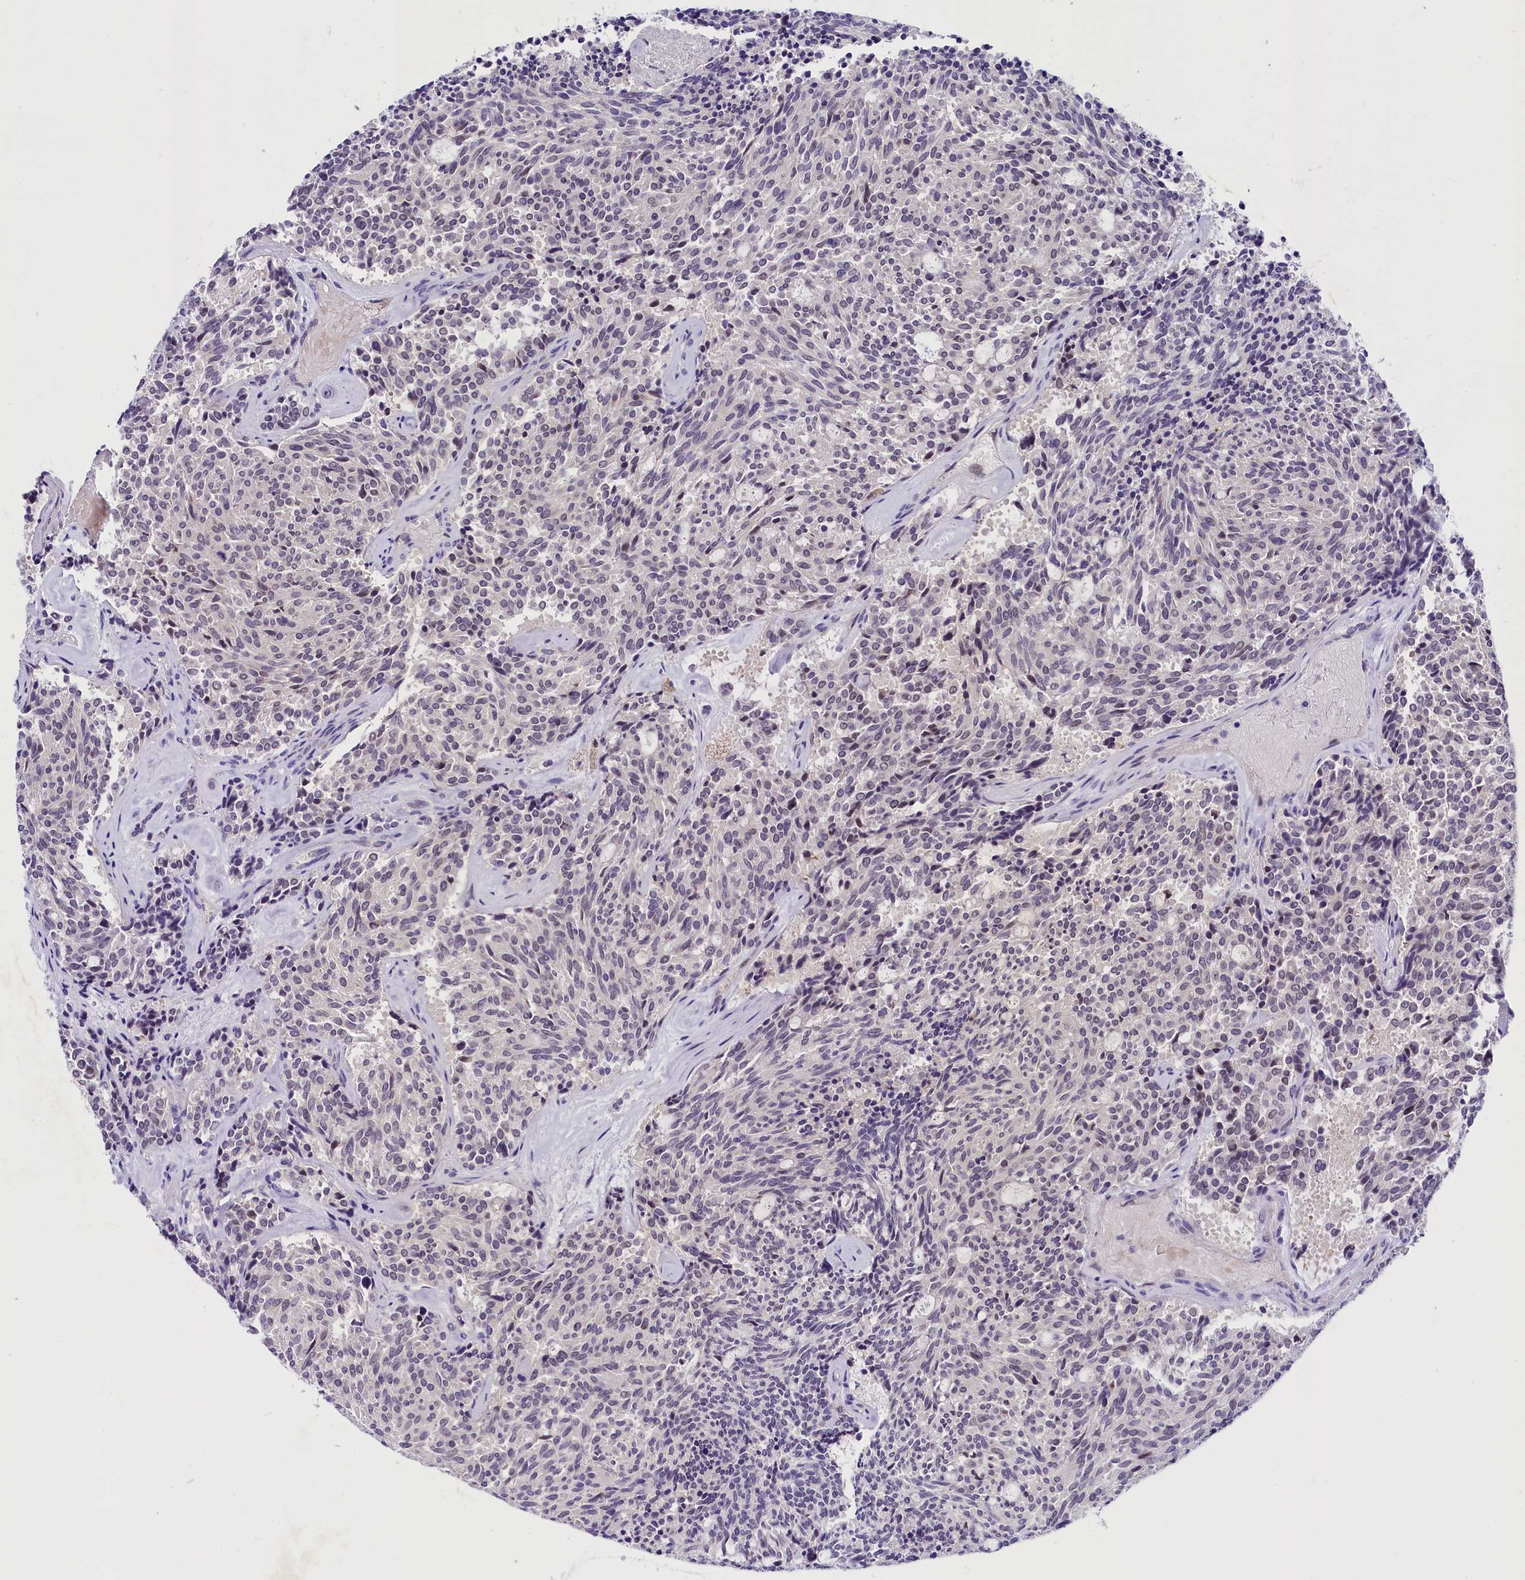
{"staining": {"intensity": "negative", "quantity": "none", "location": "none"}, "tissue": "carcinoid", "cell_type": "Tumor cells", "image_type": "cancer", "snomed": [{"axis": "morphology", "description": "Carcinoid, malignant, NOS"}, {"axis": "topography", "description": "Pancreas"}], "caption": "IHC micrograph of neoplastic tissue: human carcinoid stained with DAB (3,3'-diaminobenzidine) displays no significant protein expression in tumor cells. (Stains: DAB (3,3'-diaminobenzidine) immunohistochemistry with hematoxylin counter stain, Microscopy: brightfield microscopy at high magnification).", "gene": "IQCN", "patient": {"sex": "female", "age": 54}}